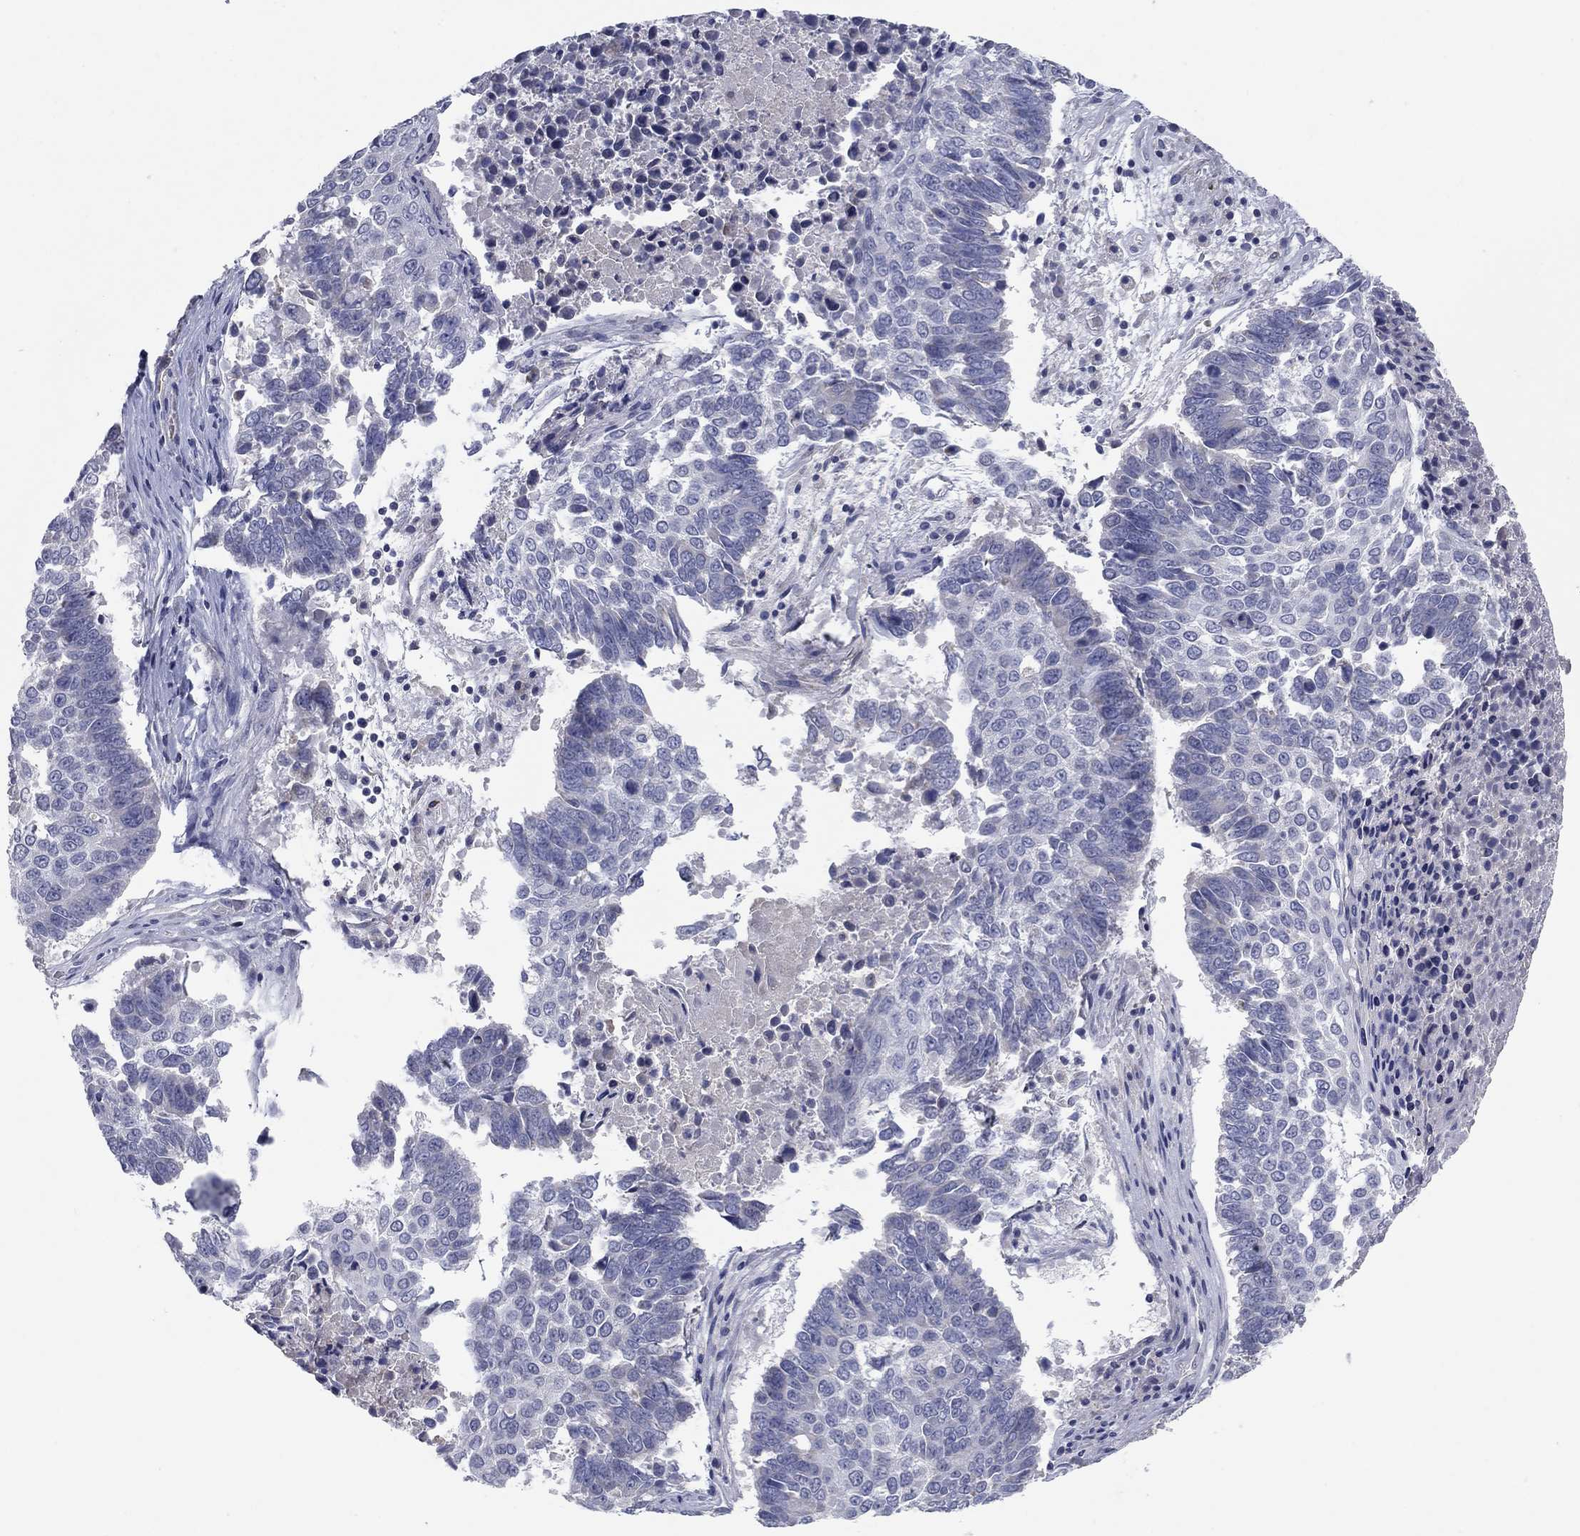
{"staining": {"intensity": "negative", "quantity": "none", "location": "none"}, "tissue": "lung cancer", "cell_type": "Tumor cells", "image_type": "cancer", "snomed": [{"axis": "morphology", "description": "Squamous cell carcinoma, NOS"}, {"axis": "topography", "description": "Lung"}], "caption": "Tumor cells are negative for protein expression in human lung squamous cell carcinoma.", "gene": "PTGDS", "patient": {"sex": "male", "age": 73}}